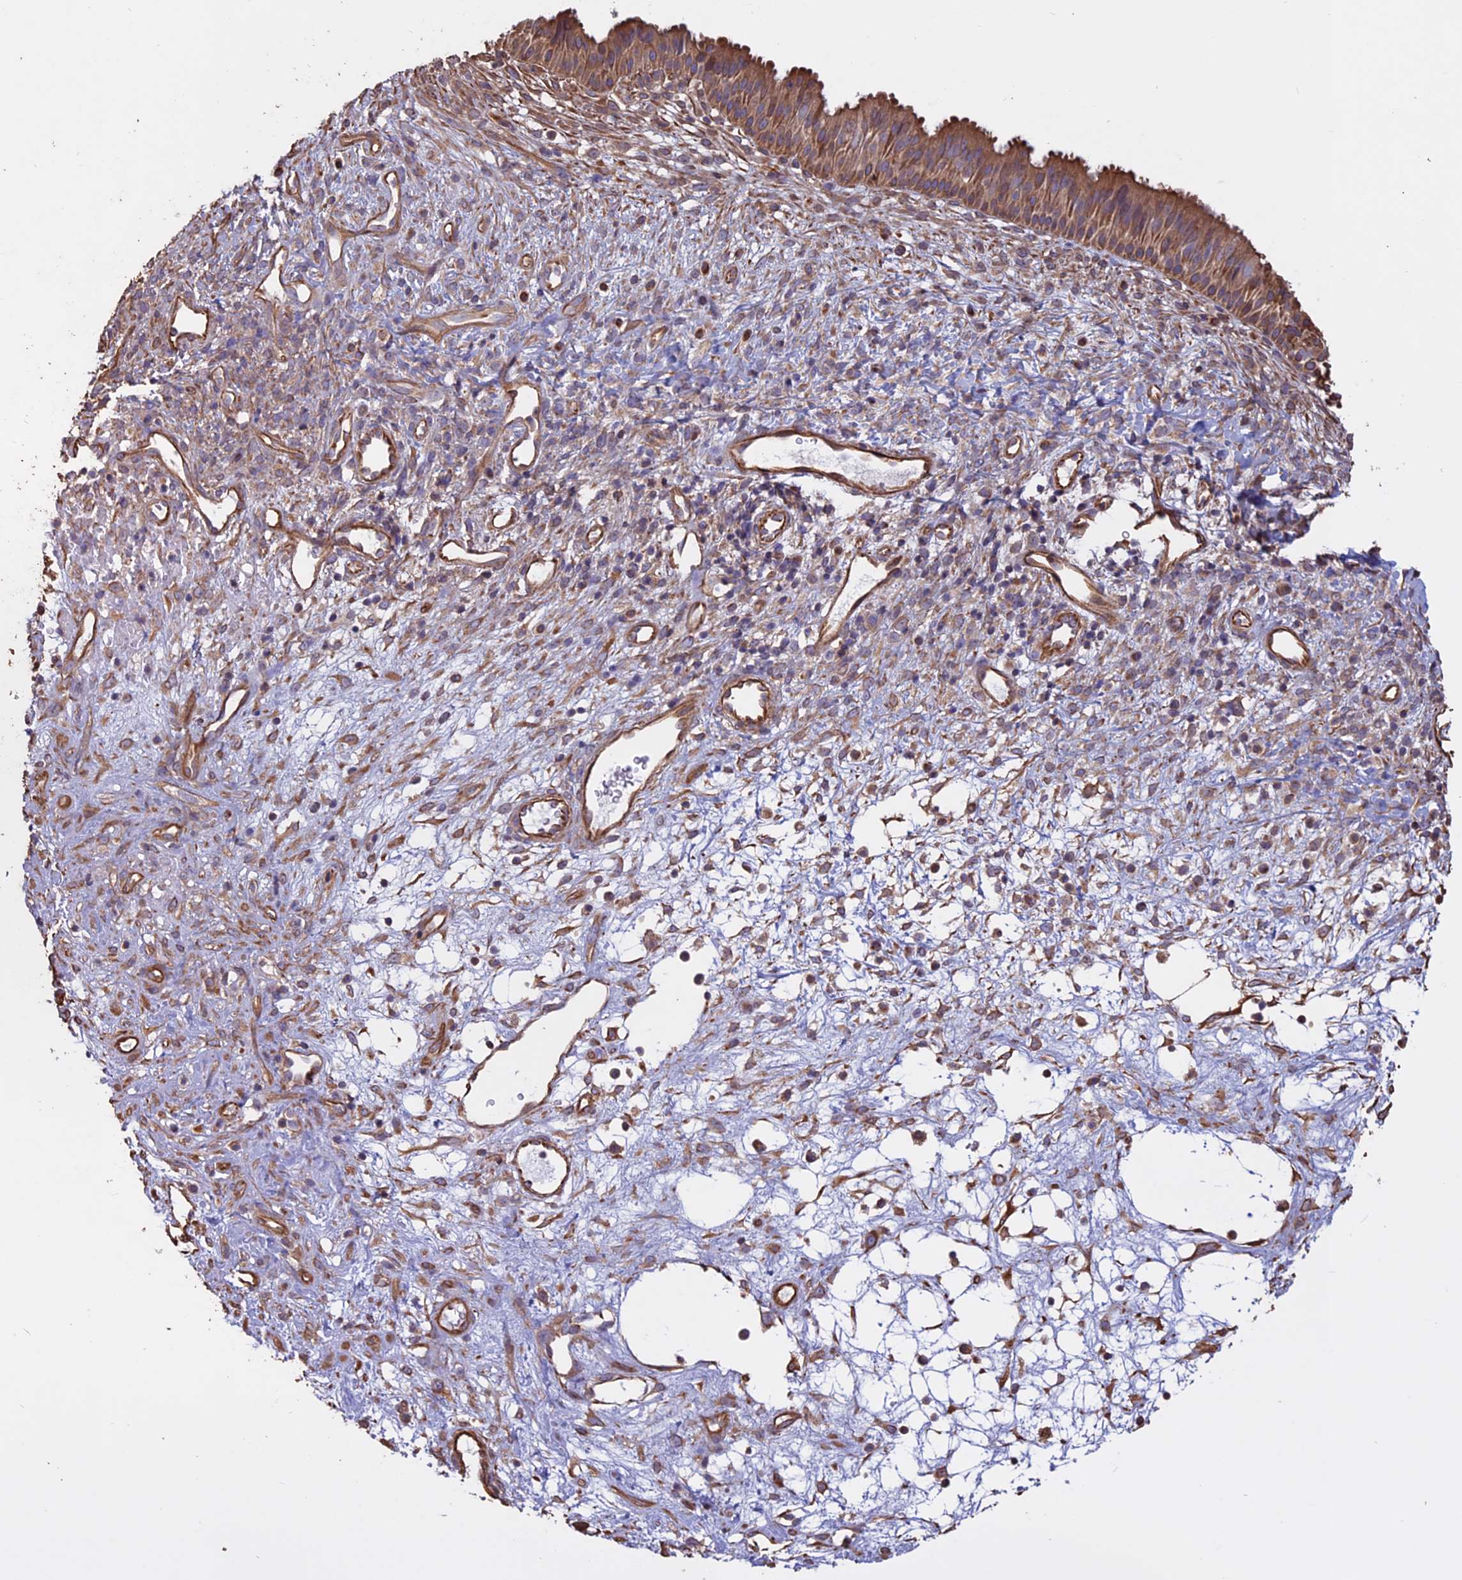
{"staining": {"intensity": "moderate", "quantity": "25%-75%", "location": "cytoplasmic/membranous"}, "tissue": "nasopharynx", "cell_type": "Respiratory epithelial cells", "image_type": "normal", "snomed": [{"axis": "morphology", "description": "Normal tissue, NOS"}, {"axis": "topography", "description": "Nasopharynx"}], "caption": "Unremarkable nasopharynx demonstrates moderate cytoplasmic/membranous expression in about 25%-75% of respiratory epithelial cells, visualized by immunohistochemistry. The staining is performed using DAB brown chromogen to label protein expression. The nuclei are counter-stained blue using hematoxylin.", "gene": "CCDC148", "patient": {"sex": "male", "age": 22}}